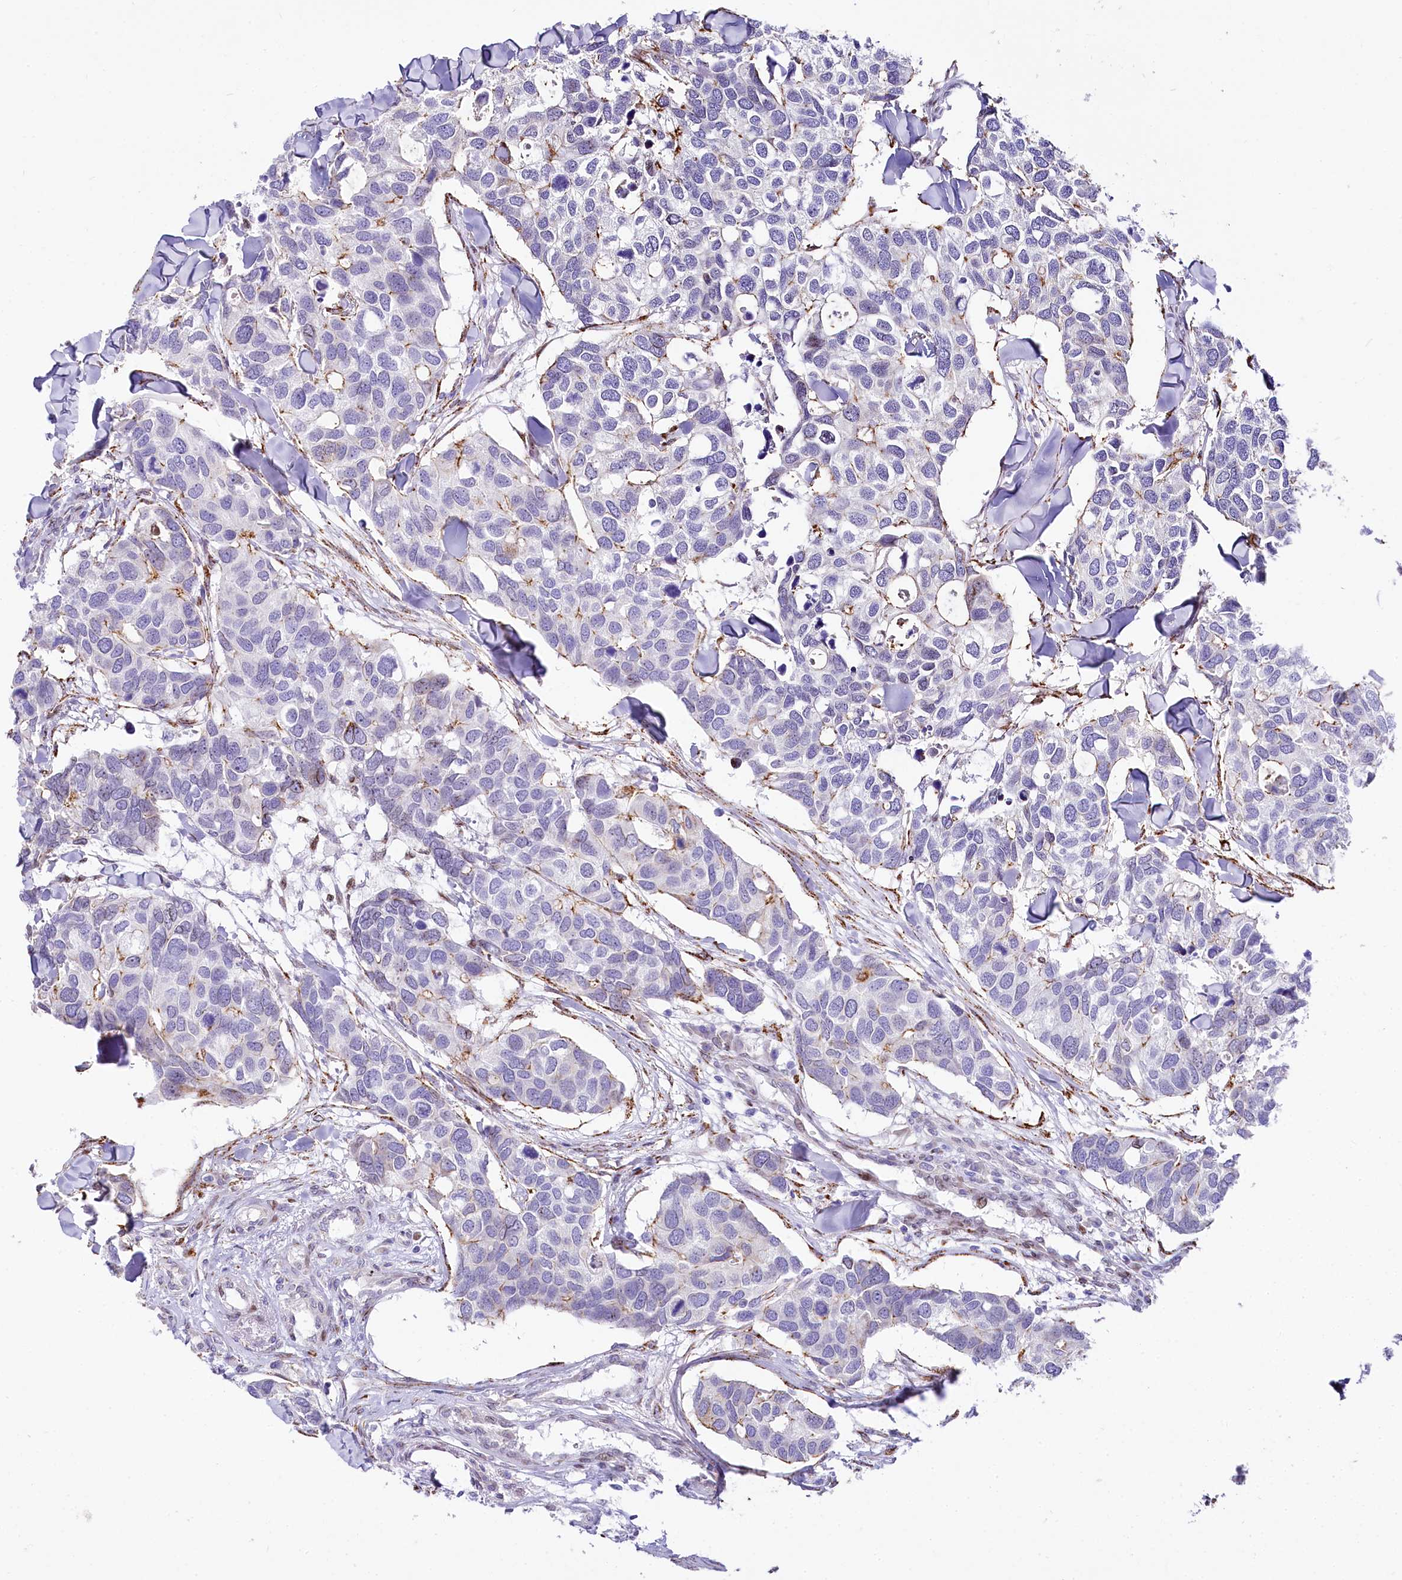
{"staining": {"intensity": "negative", "quantity": "none", "location": "none"}, "tissue": "breast cancer", "cell_type": "Tumor cells", "image_type": "cancer", "snomed": [{"axis": "morphology", "description": "Duct carcinoma"}, {"axis": "topography", "description": "Breast"}], "caption": "This histopathology image is of breast cancer (invasive ductal carcinoma) stained with IHC to label a protein in brown with the nuclei are counter-stained blue. There is no positivity in tumor cells.", "gene": "PPIP5K2", "patient": {"sex": "female", "age": 83}}